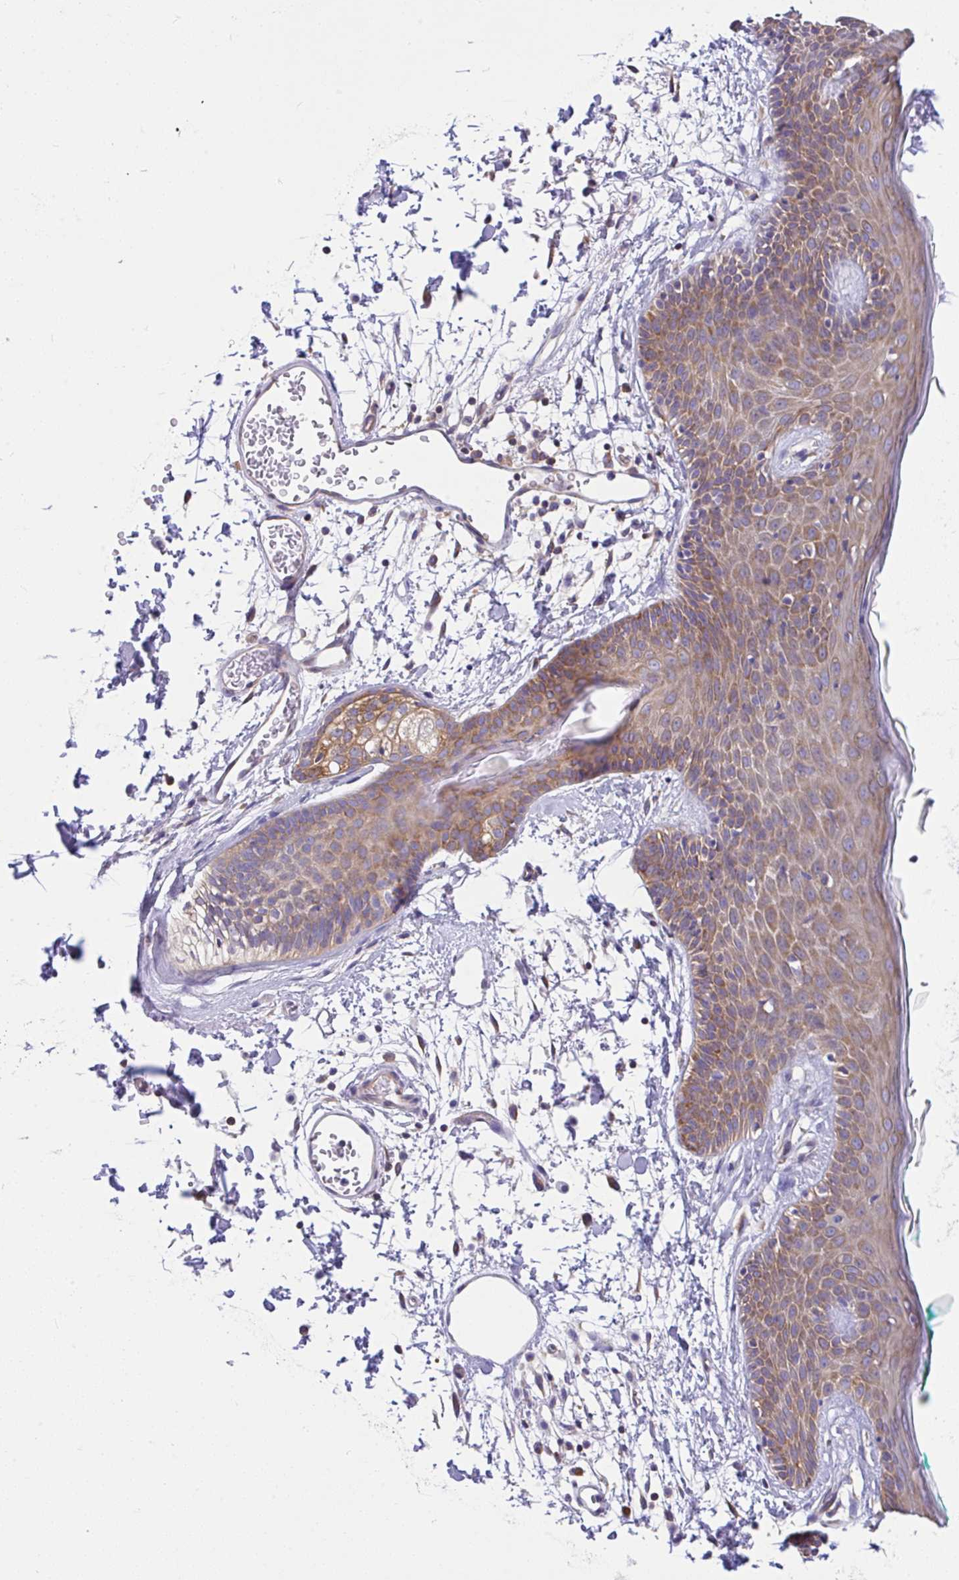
{"staining": {"intensity": "moderate", "quantity": ">75%", "location": "cytoplasmic/membranous"}, "tissue": "skin", "cell_type": "Fibroblasts", "image_type": "normal", "snomed": [{"axis": "morphology", "description": "Normal tissue, NOS"}, {"axis": "topography", "description": "Skin"}], "caption": "A high-resolution histopathology image shows IHC staining of benign skin, which exhibits moderate cytoplasmic/membranous positivity in approximately >75% of fibroblasts.", "gene": "GFPT2", "patient": {"sex": "male", "age": 79}}